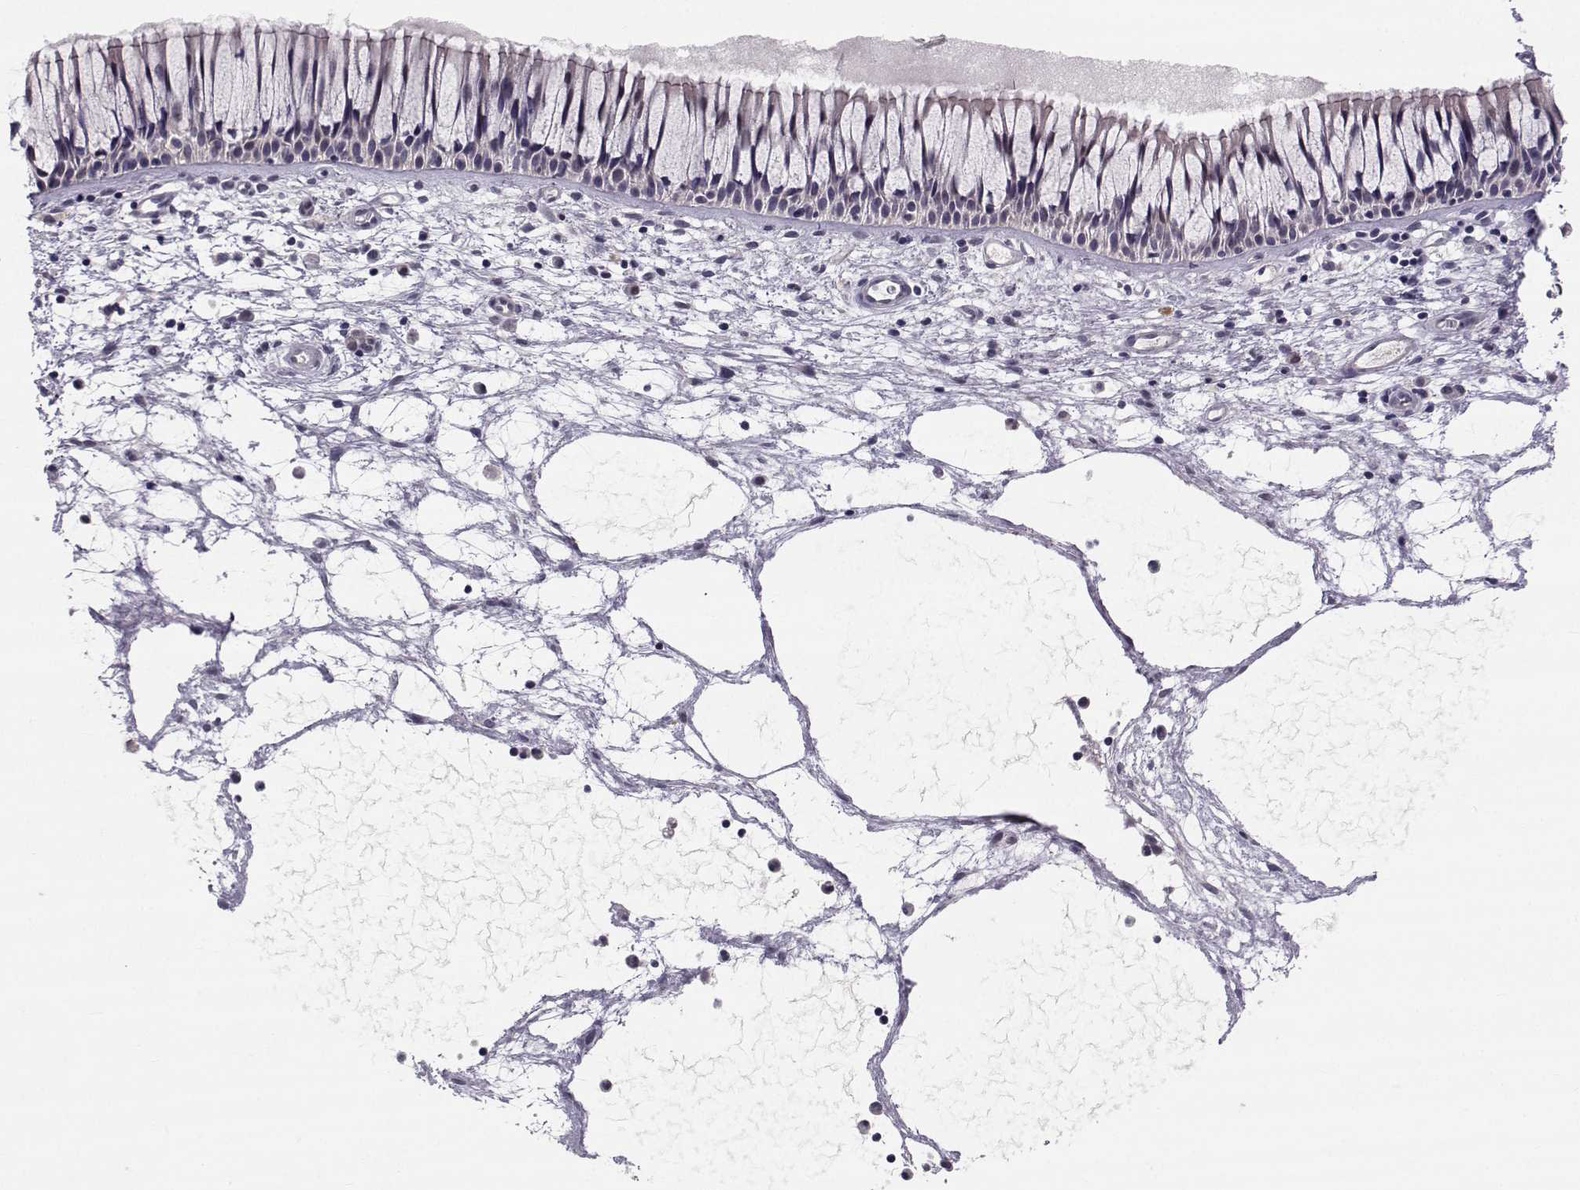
{"staining": {"intensity": "negative", "quantity": "none", "location": "none"}, "tissue": "nasopharynx", "cell_type": "Respiratory epithelial cells", "image_type": "normal", "snomed": [{"axis": "morphology", "description": "Normal tissue, NOS"}, {"axis": "topography", "description": "Nasopharynx"}], "caption": "Immunohistochemistry histopathology image of normal nasopharynx: nasopharynx stained with DAB (3,3'-diaminobenzidine) exhibits no significant protein staining in respiratory epithelial cells.", "gene": "LRP8", "patient": {"sex": "male", "age": 51}}